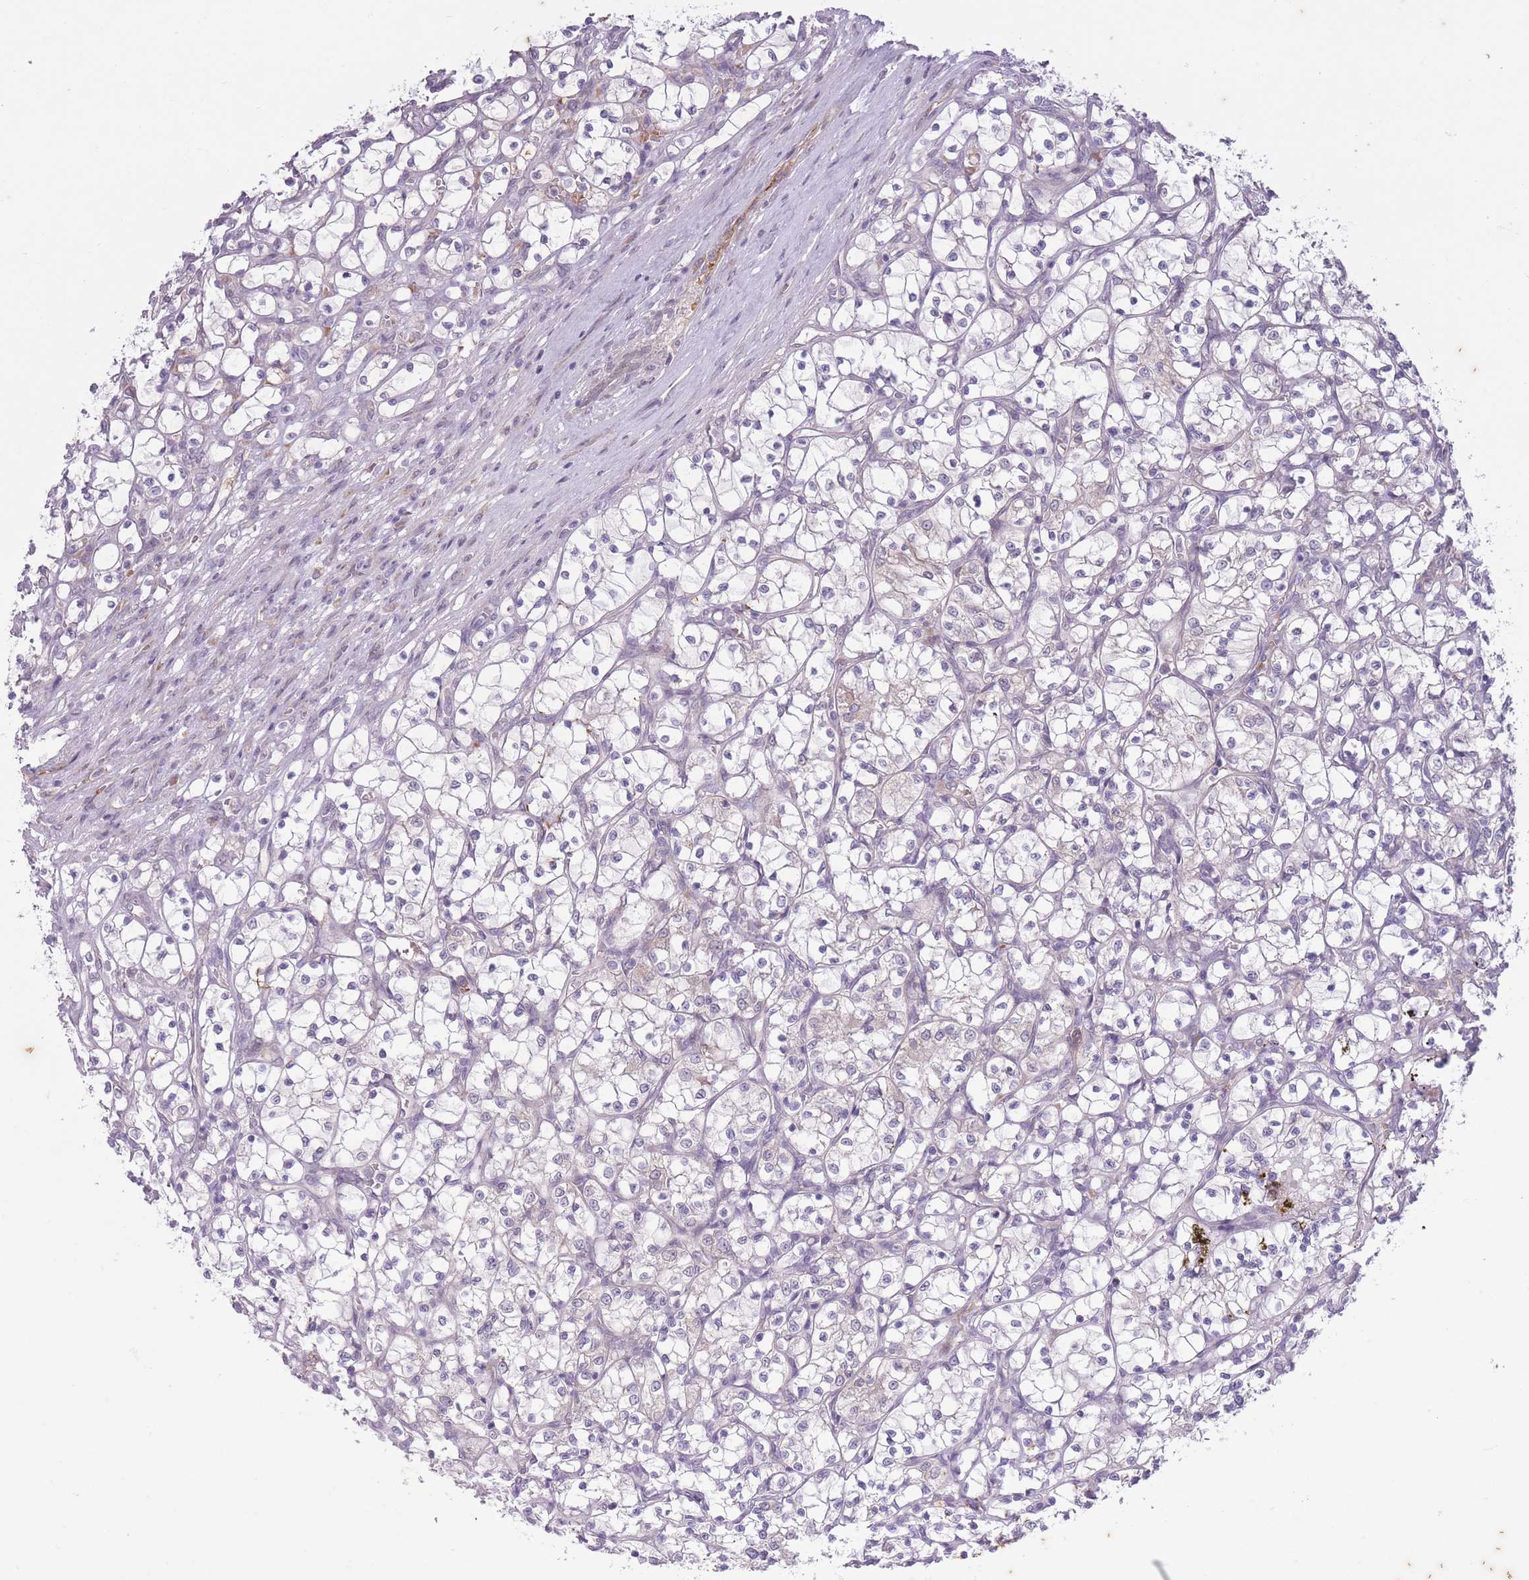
{"staining": {"intensity": "negative", "quantity": "none", "location": "none"}, "tissue": "renal cancer", "cell_type": "Tumor cells", "image_type": "cancer", "snomed": [{"axis": "morphology", "description": "Adenocarcinoma, NOS"}, {"axis": "topography", "description": "Kidney"}], "caption": "Tumor cells are negative for brown protein staining in renal adenocarcinoma.", "gene": "ARPIN", "patient": {"sex": "female", "age": 69}}